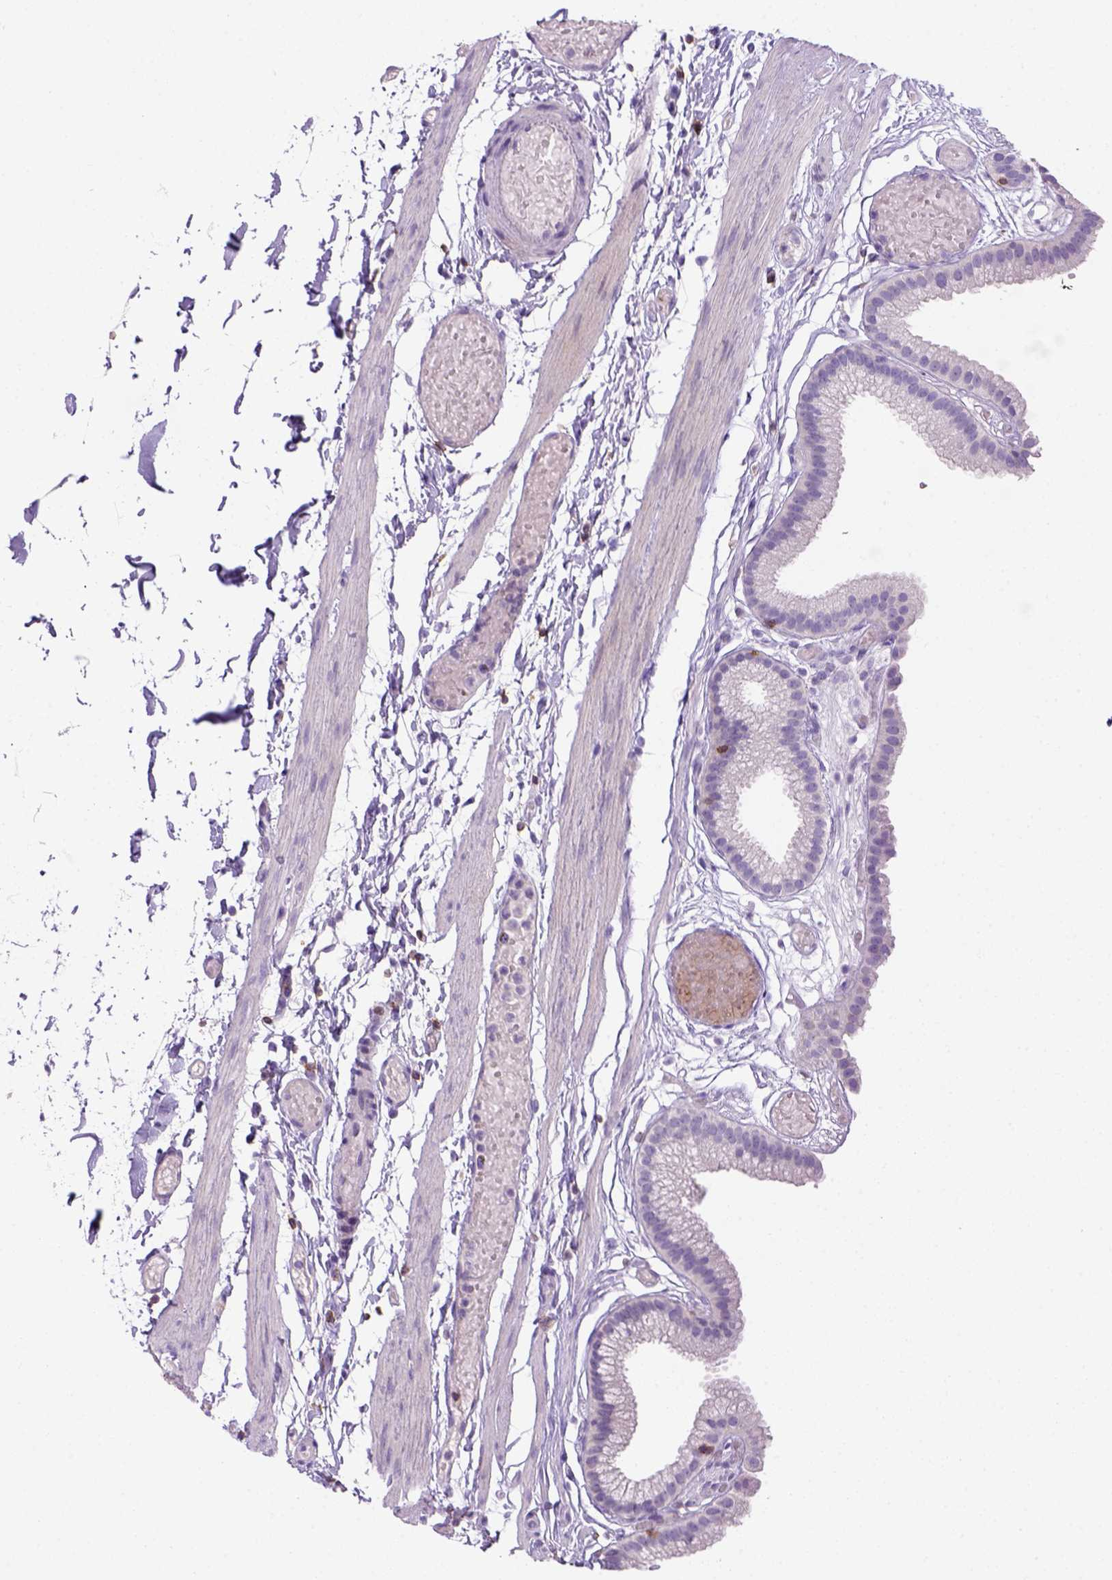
{"staining": {"intensity": "negative", "quantity": "none", "location": "none"}, "tissue": "gallbladder", "cell_type": "Glandular cells", "image_type": "normal", "snomed": [{"axis": "morphology", "description": "Normal tissue, NOS"}, {"axis": "topography", "description": "Gallbladder"}], "caption": "Glandular cells are negative for protein expression in benign human gallbladder. (Brightfield microscopy of DAB immunohistochemistry (IHC) at high magnification).", "gene": "CD3E", "patient": {"sex": "female", "age": 45}}